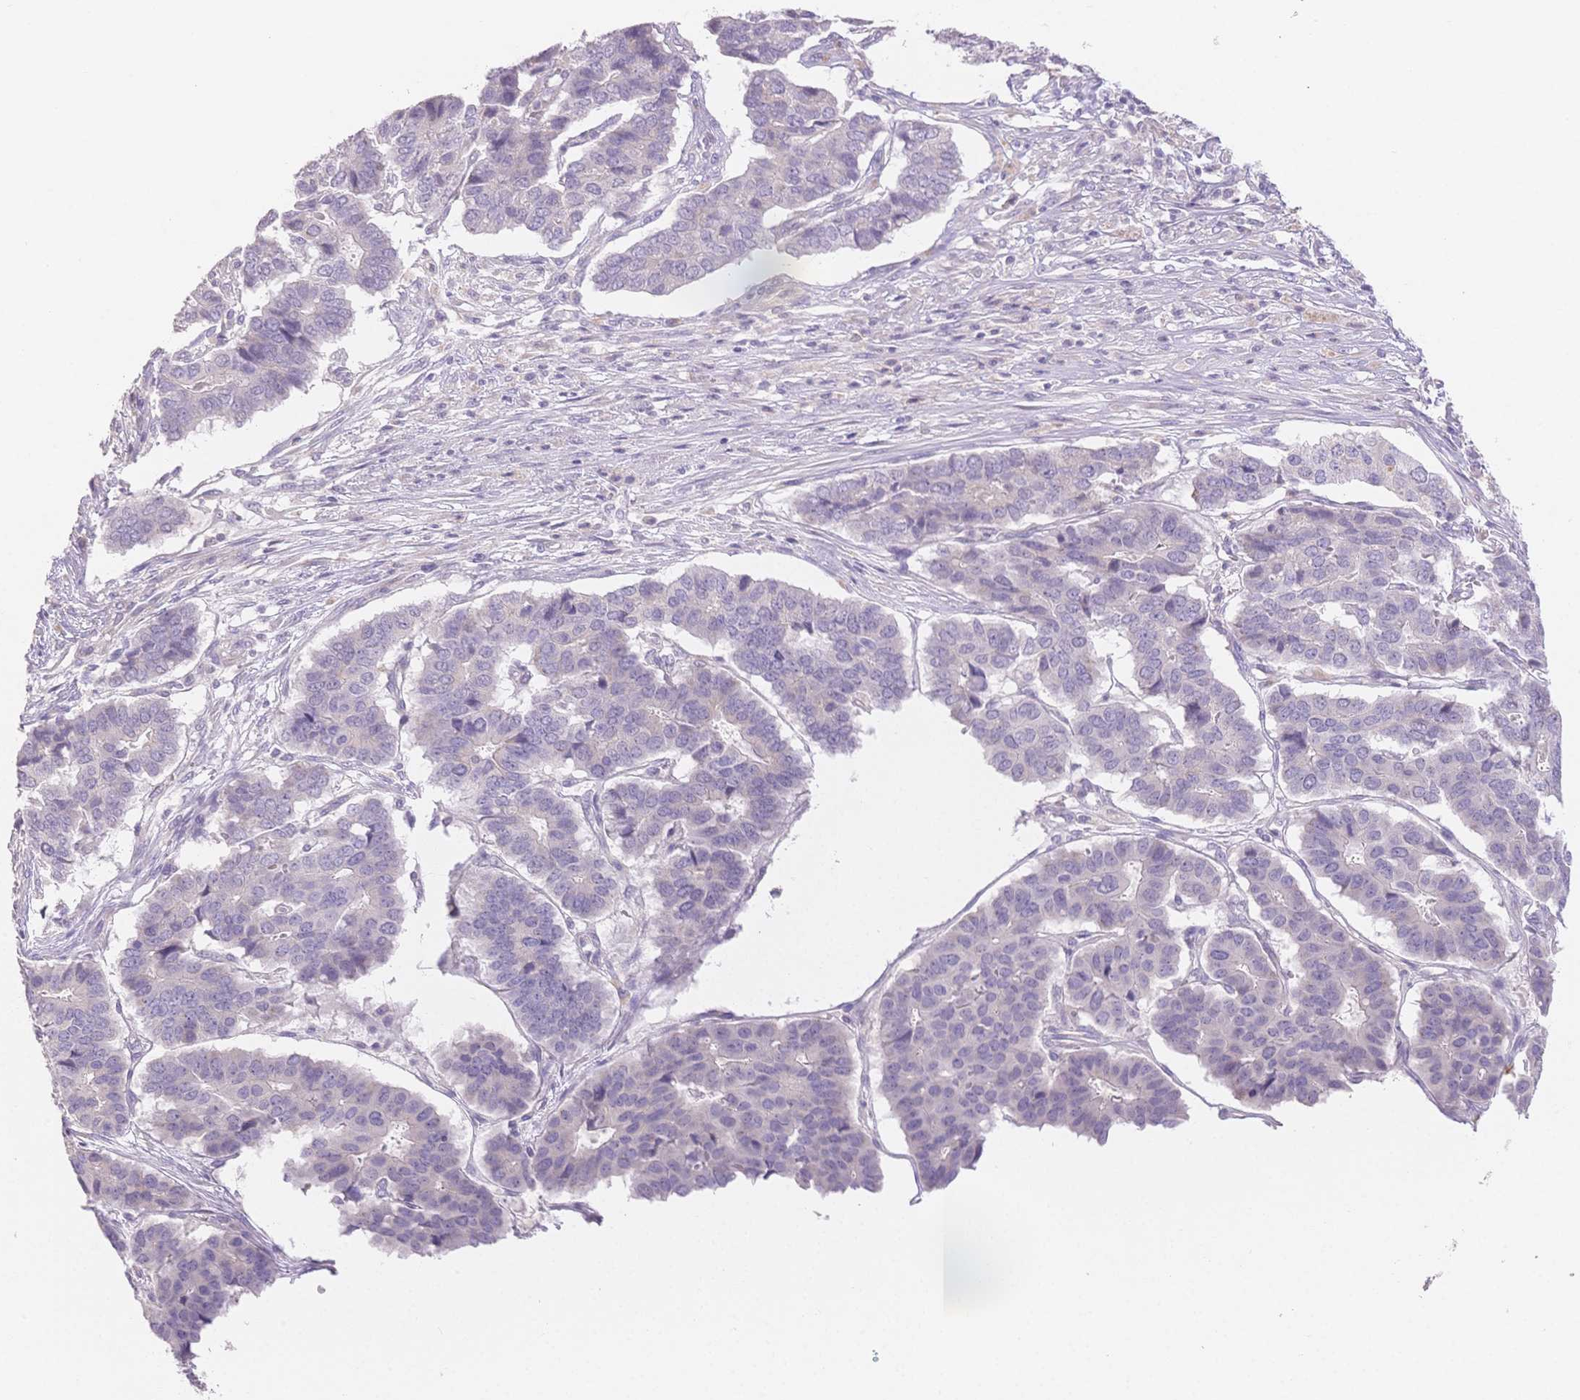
{"staining": {"intensity": "negative", "quantity": "none", "location": "none"}, "tissue": "pancreatic cancer", "cell_type": "Tumor cells", "image_type": "cancer", "snomed": [{"axis": "morphology", "description": "Adenocarcinoma, NOS"}, {"axis": "topography", "description": "Pancreas"}], "caption": "Micrograph shows no significant protein expression in tumor cells of adenocarcinoma (pancreatic). The staining was performed using DAB (3,3'-diaminobenzidine) to visualize the protein expression in brown, while the nuclei were stained in blue with hematoxylin (Magnification: 20x).", "gene": "SUV39H2", "patient": {"sex": "male", "age": 50}}